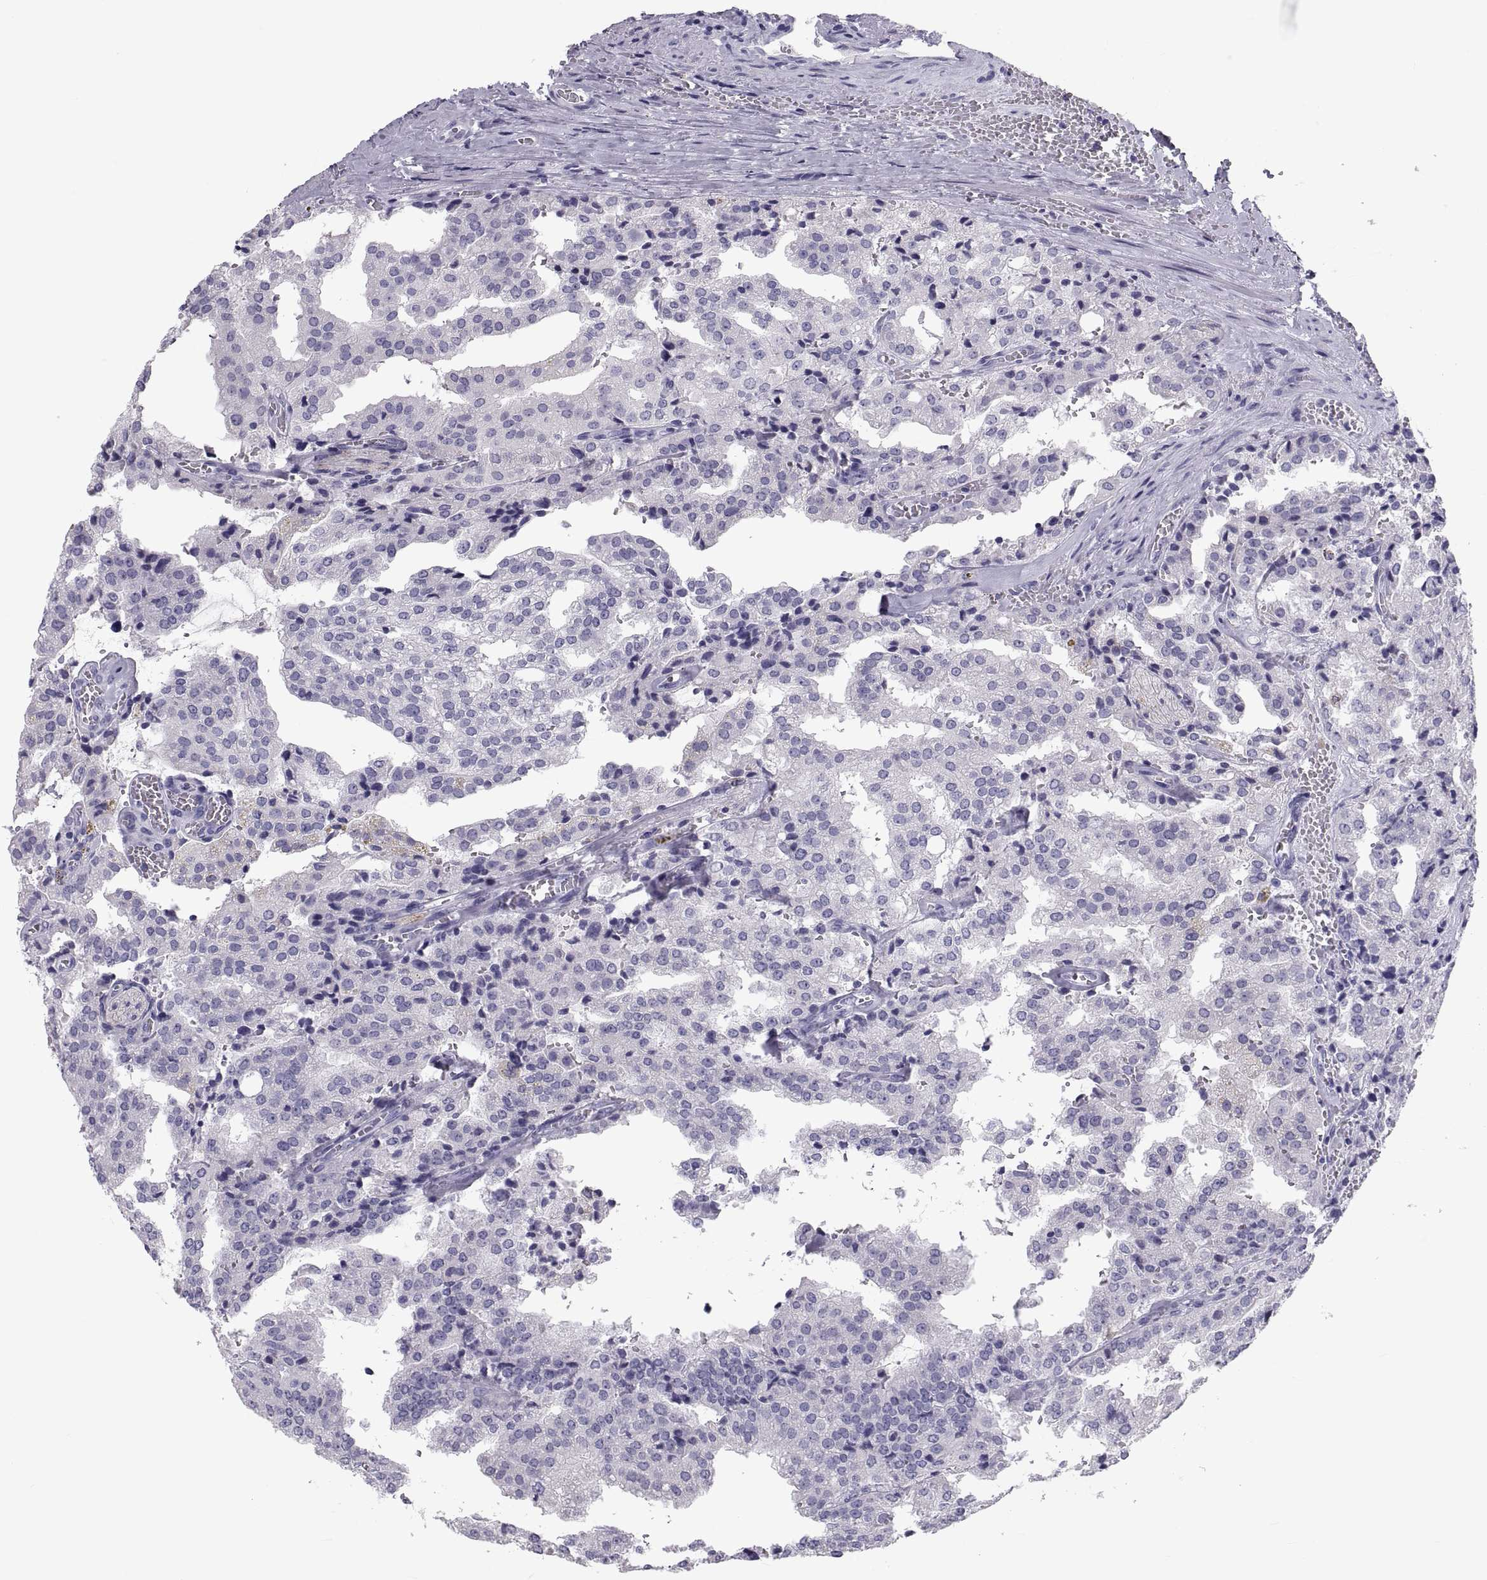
{"staining": {"intensity": "negative", "quantity": "none", "location": "none"}, "tissue": "prostate cancer", "cell_type": "Tumor cells", "image_type": "cancer", "snomed": [{"axis": "morphology", "description": "Adenocarcinoma, High grade"}, {"axis": "topography", "description": "Prostate"}], "caption": "Prostate cancer was stained to show a protein in brown. There is no significant staining in tumor cells. (Immunohistochemistry, brightfield microscopy, high magnification).", "gene": "DEFB129", "patient": {"sex": "male", "age": 68}}